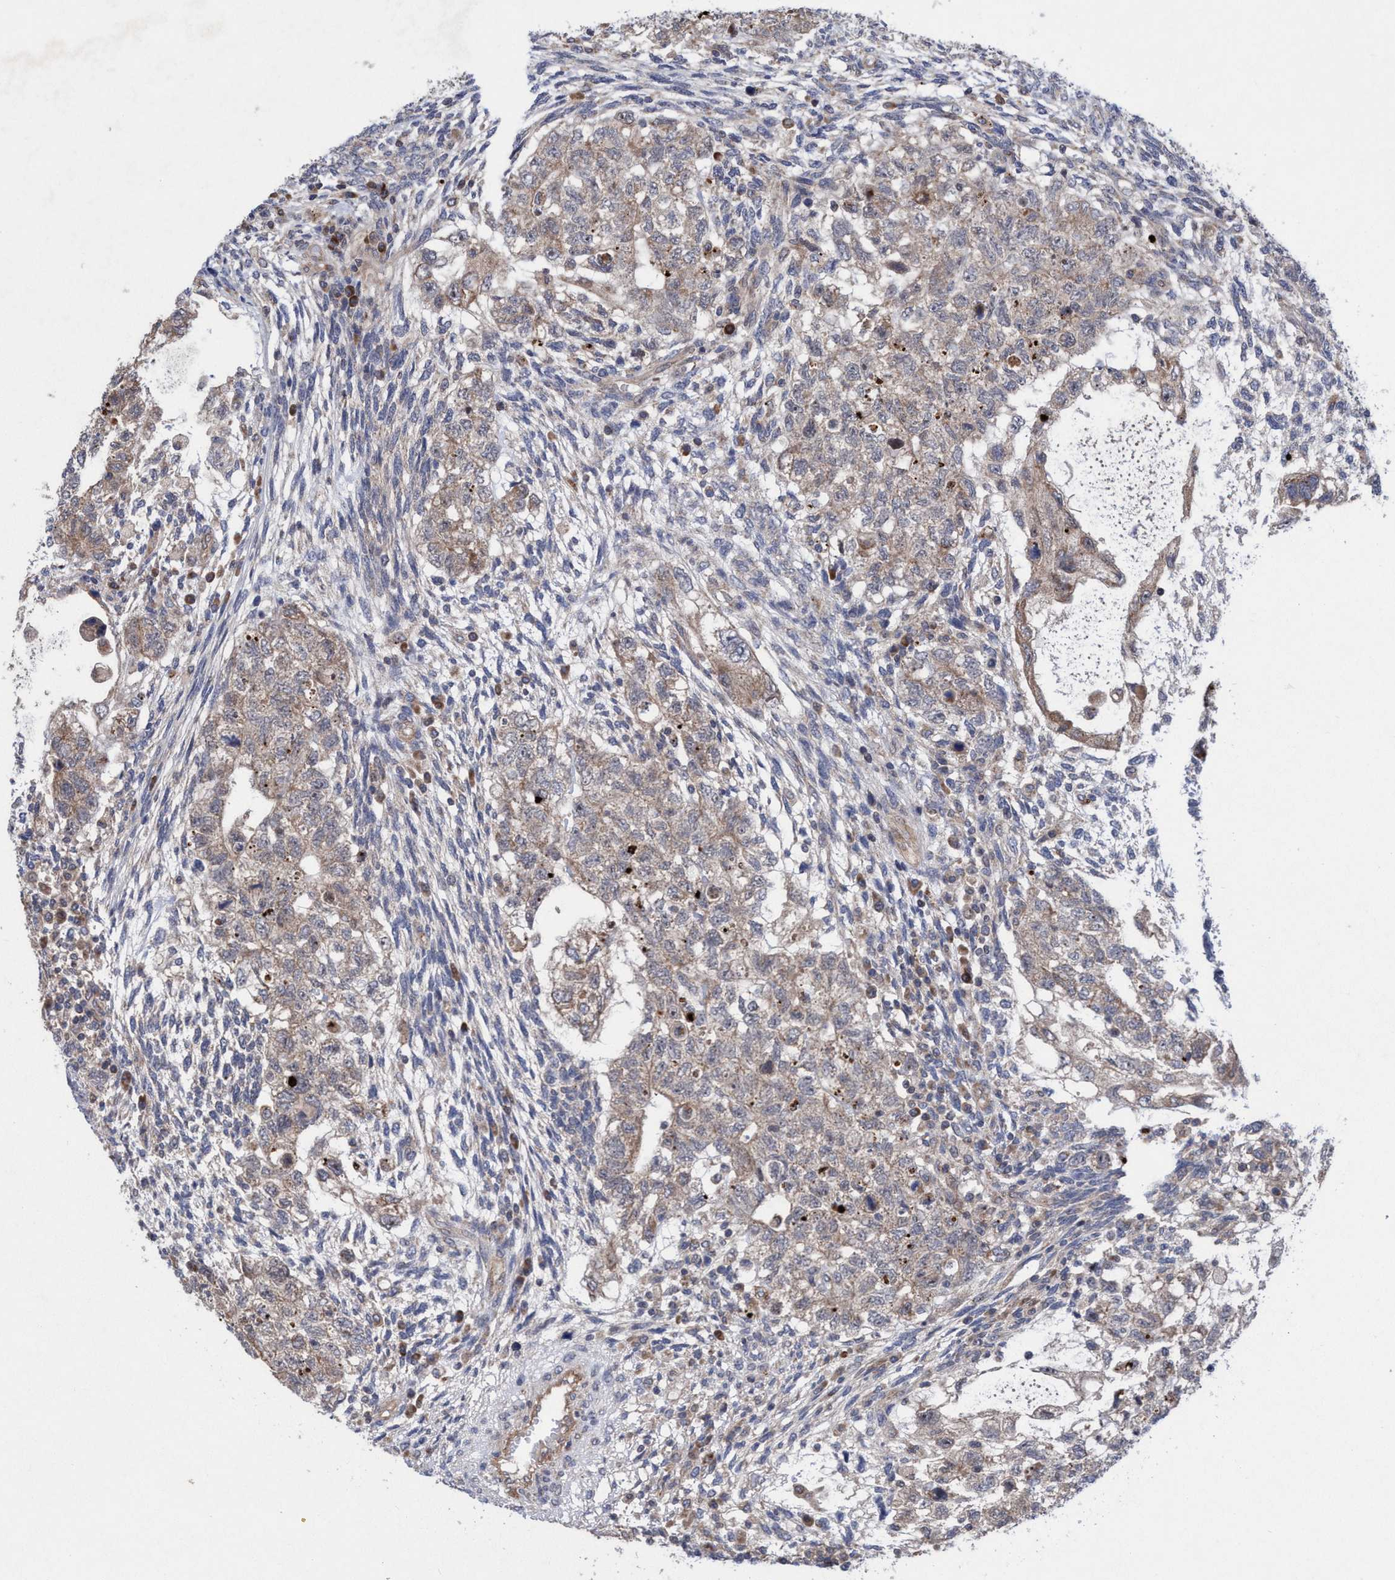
{"staining": {"intensity": "weak", "quantity": ">75%", "location": "cytoplasmic/membranous"}, "tissue": "testis cancer", "cell_type": "Tumor cells", "image_type": "cancer", "snomed": [{"axis": "morphology", "description": "Normal tissue, NOS"}, {"axis": "morphology", "description": "Carcinoma, Embryonal, NOS"}, {"axis": "topography", "description": "Testis"}], "caption": "Testis cancer tissue reveals weak cytoplasmic/membranous staining in approximately >75% of tumor cells, visualized by immunohistochemistry.", "gene": "P2RY14", "patient": {"sex": "male", "age": 36}}